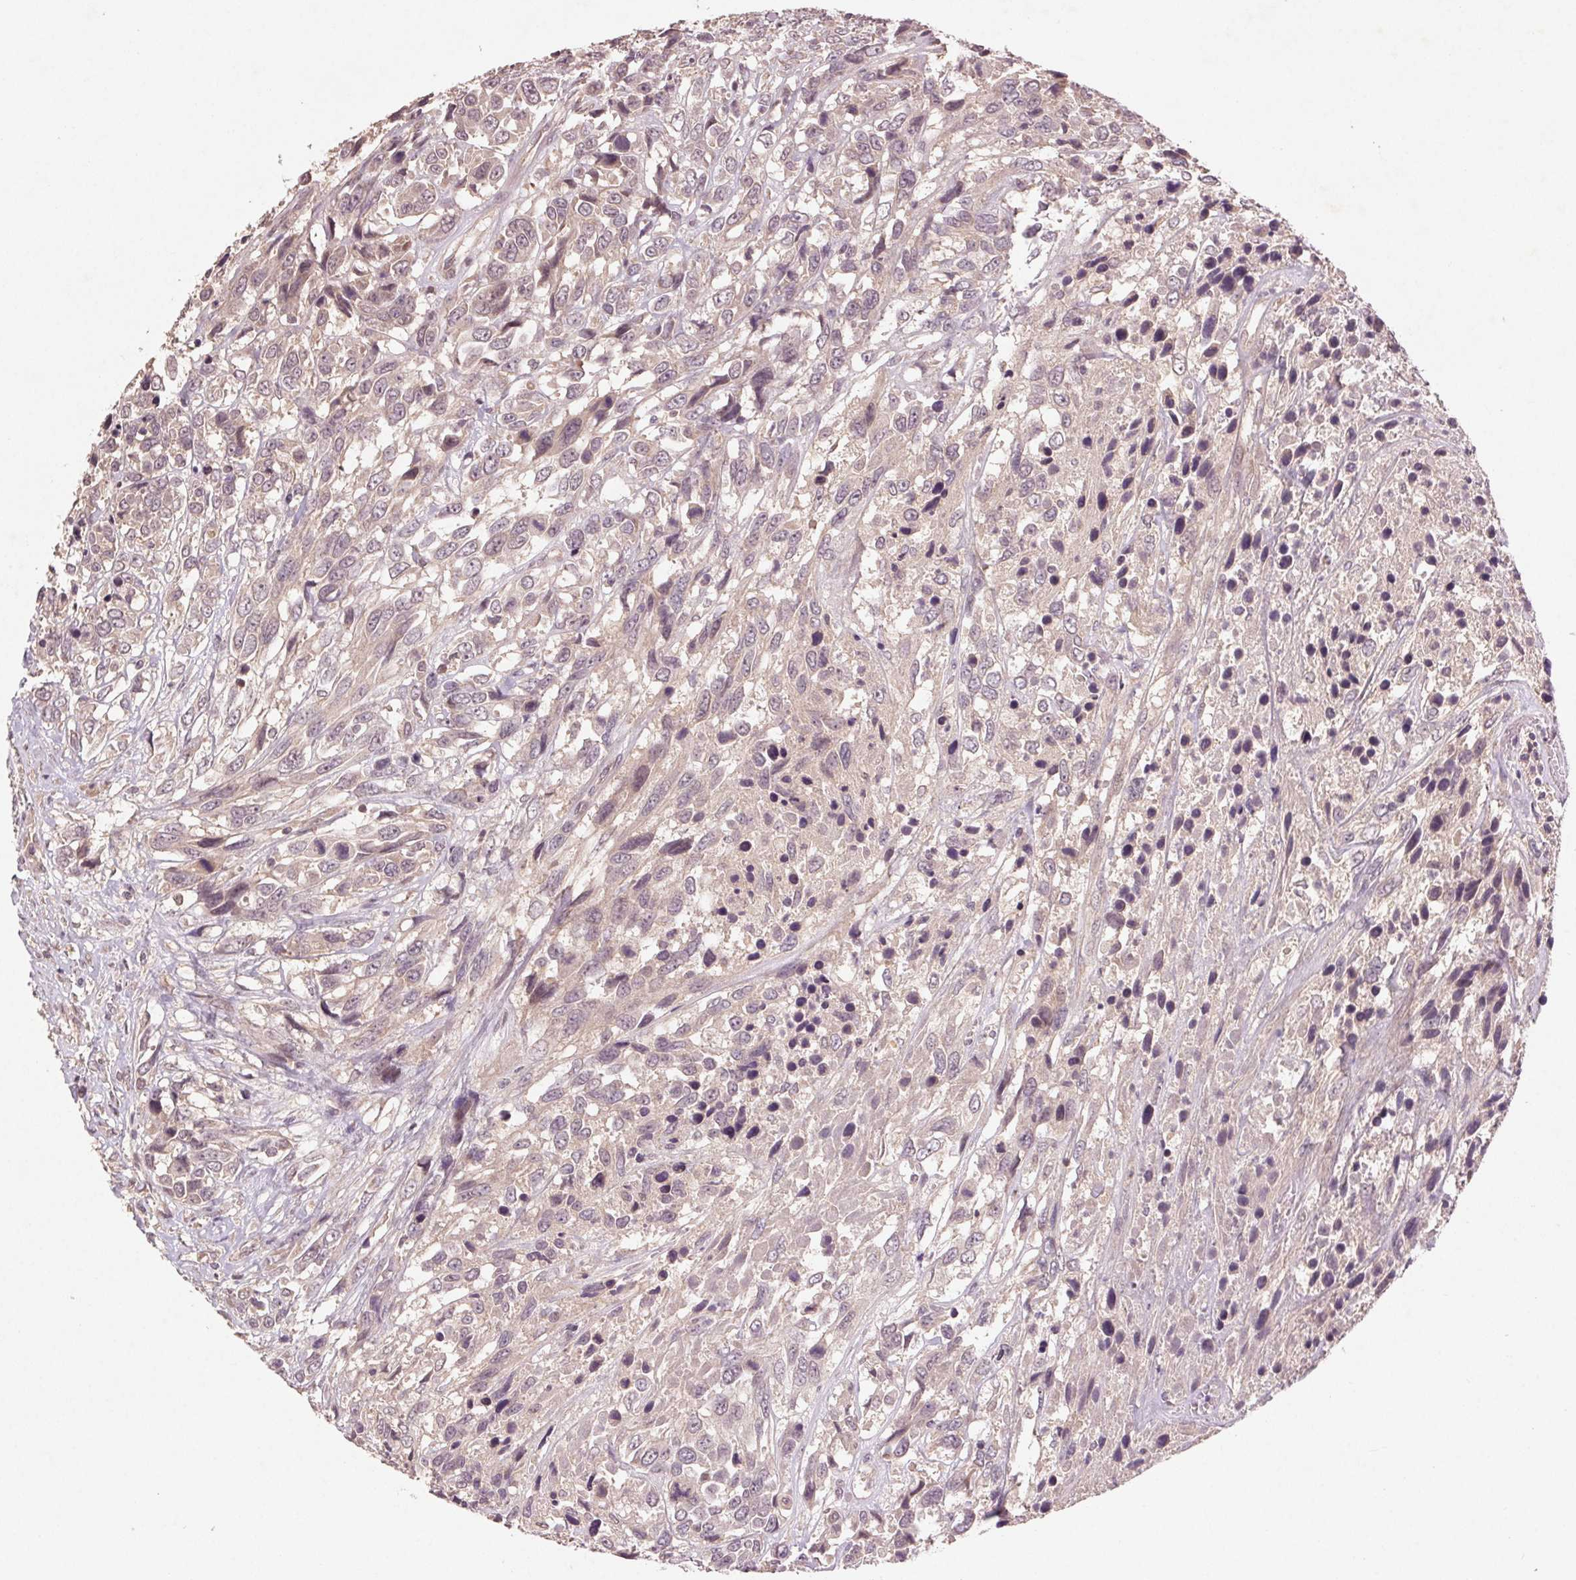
{"staining": {"intensity": "weak", "quantity": "25%-75%", "location": "cytoplasmic/membranous"}, "tissue": "urothelial cancer", "cell_type": "Tumor cells", "image_type": "cancer", "snomed": [{"axis": "morphology", "description": "Urothelial carcinoma, High grade"}, {"axis": "topography", "description": "Urinary bladder"}], "caption": "A micrograph showing weak cytoplasmic/membranous positivity in approximately 25%-75% of tumor cells in urothelial carcinoma (high-grade), as visualized by brown immunohistochemical staining.", "gene": "SMLR1", "patient": {"sex": "female", "age": 70}}